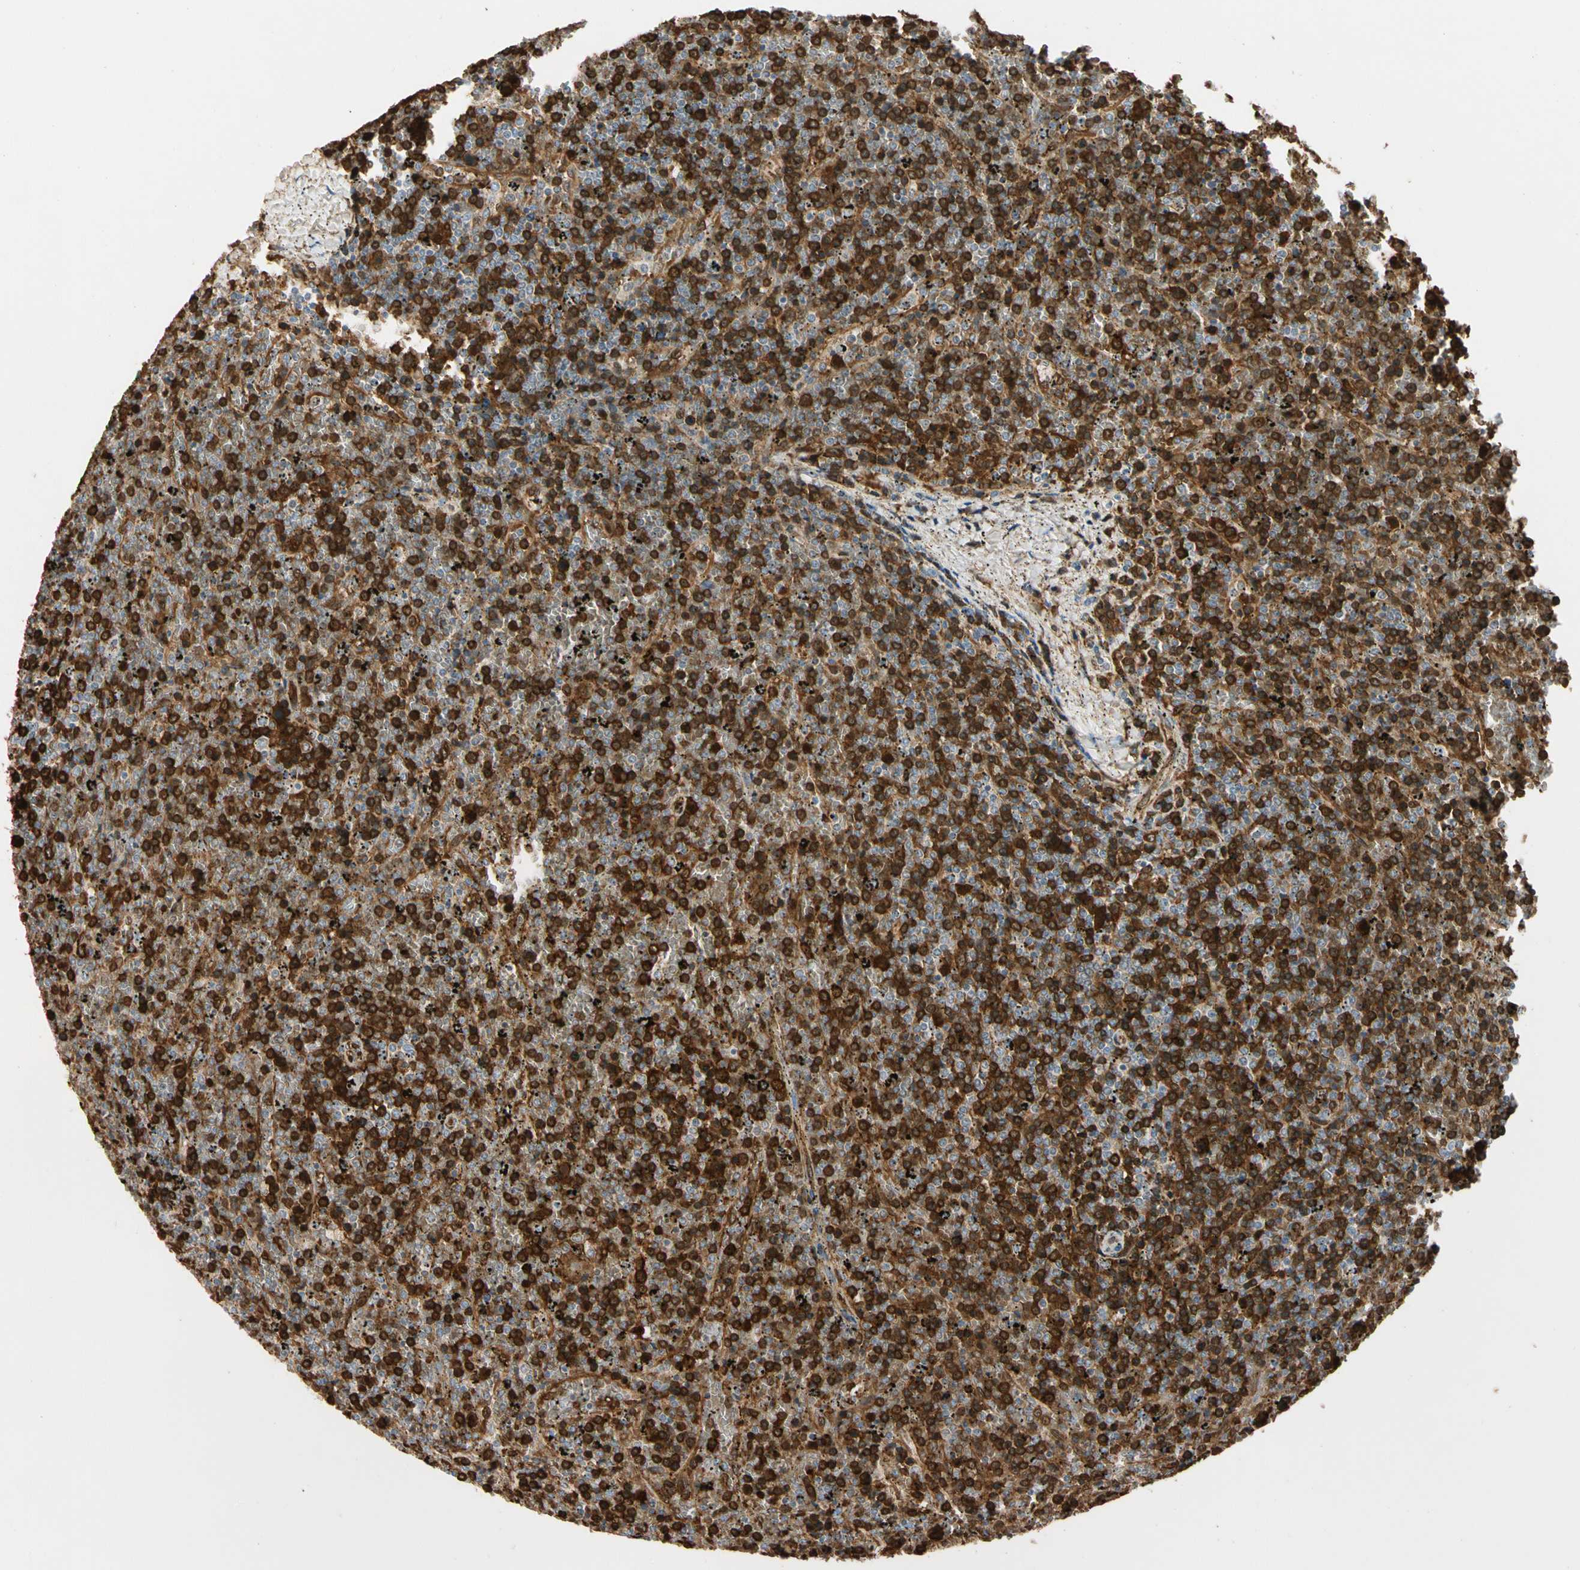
{"staining": {"intensity": "strong", "quantity": ">75%", "location": "cytoplasmic/membranous"}, "tissue": "lymphoma", "cell_type": "Tumor cells", "image_type": "cancer", "snomed": [{"axis": "morphology", "description": "Malignant lymphoma, non-Hodgkin's type, Low grade"}, {"axis": "topography", "description": "Spleen"}], "caption": "This is a micrograph of immunohistochemistry (IHC) staining of malignant lymphoma, non-Hodgkin's type (low-grade), which shows strong positivity in the cytoplasmic/membranous of tumor cells.", "gene": "CA1", "patient": {"sex": "female", "age": 77}}